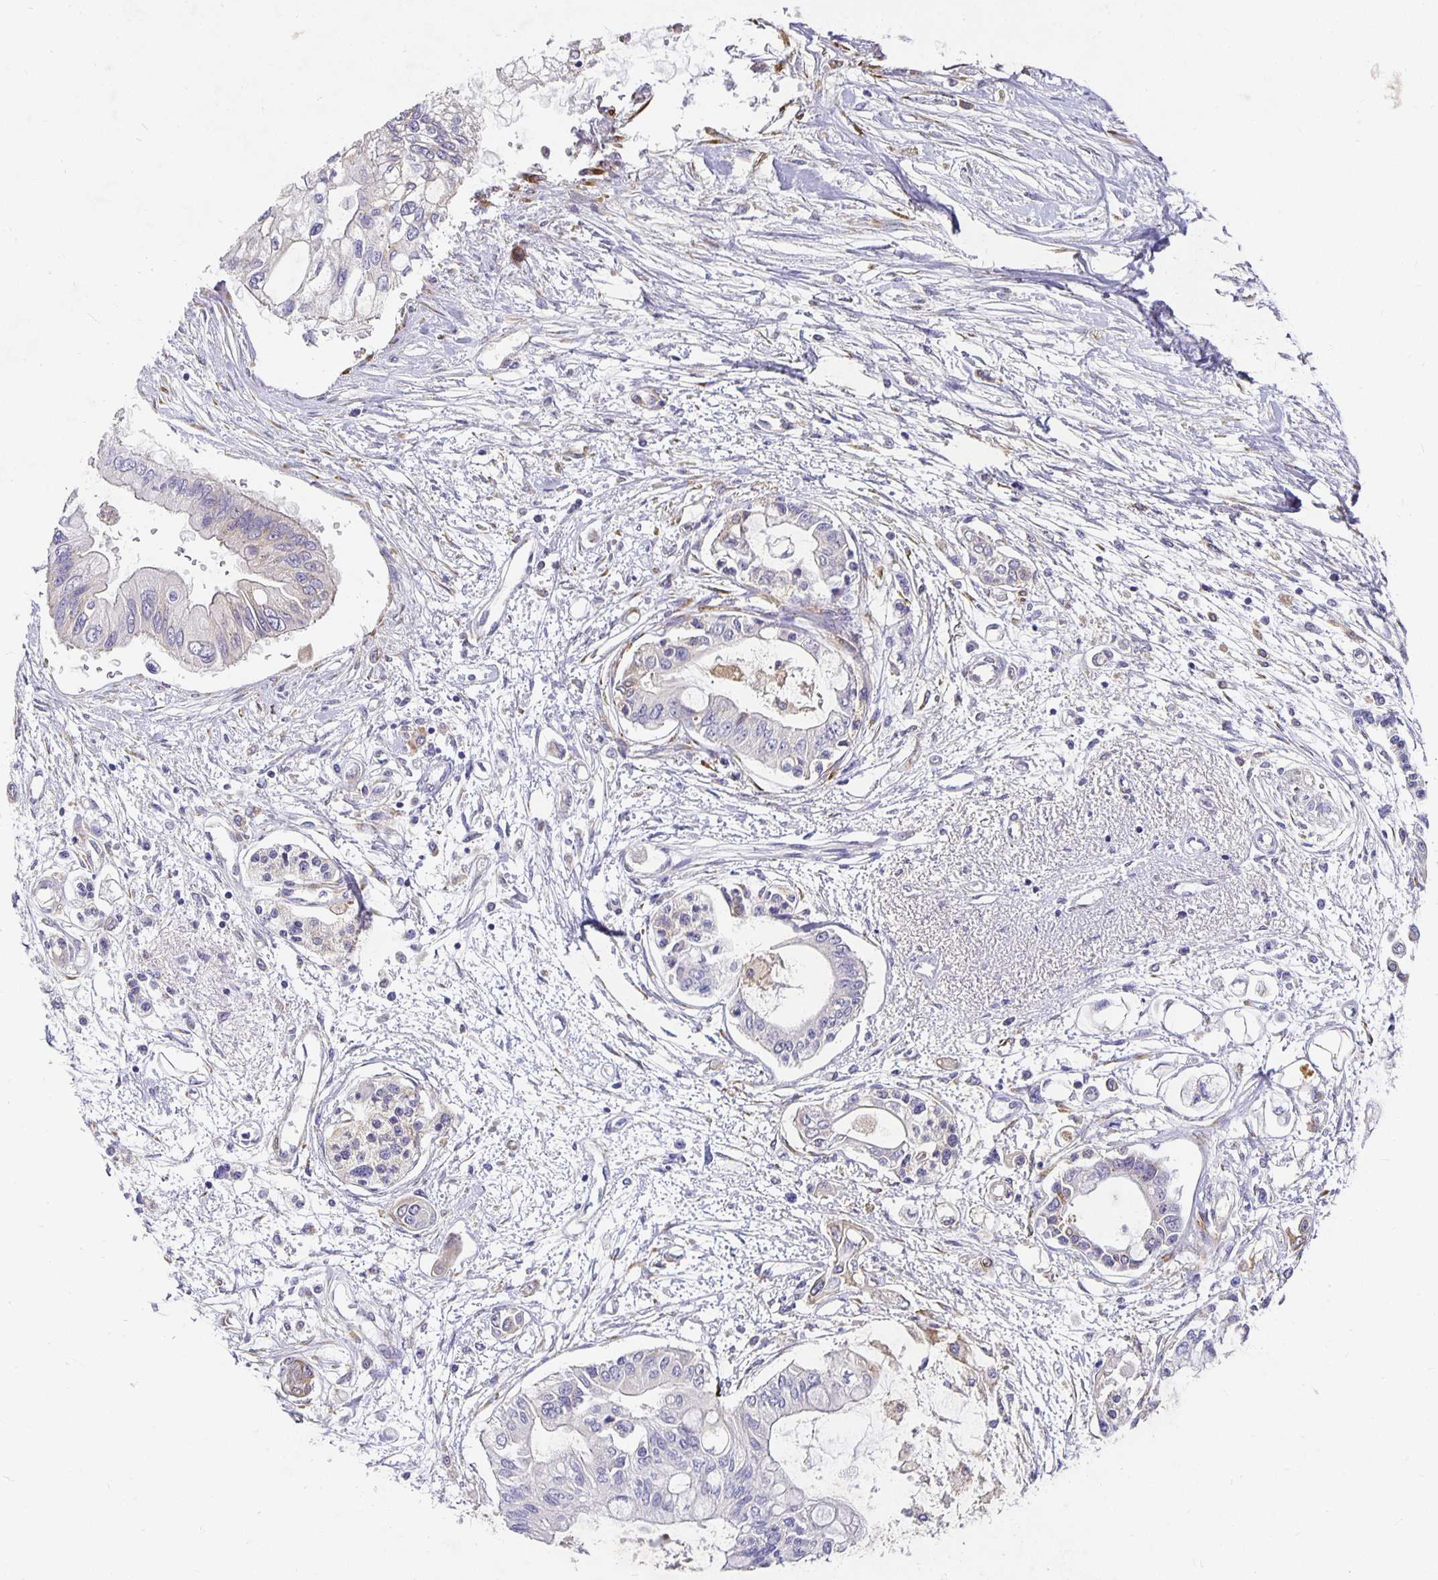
{"staining": {"intensity": "negative", "quantity": "none", "location": "none"}, "tissue": "pancreatic cancer", "cell_type": "Tumor cells", "image_type": "cancer", "snomed": [{"axis": "morphology", "description": "Adenocarcinoma, NOS"}, {"axis": "topography", "description": "Pancreas"}], "caption": "Tumor cells show no significant protein positivity in adenocarcinoma (pancreatic). (Stains: DAB IHC with hematoxylin counter stain, Microscopy: brightfield microscopy at high magnification).", "gene": "PLOD1", "patient": {"sex": "female", "age": 77}}